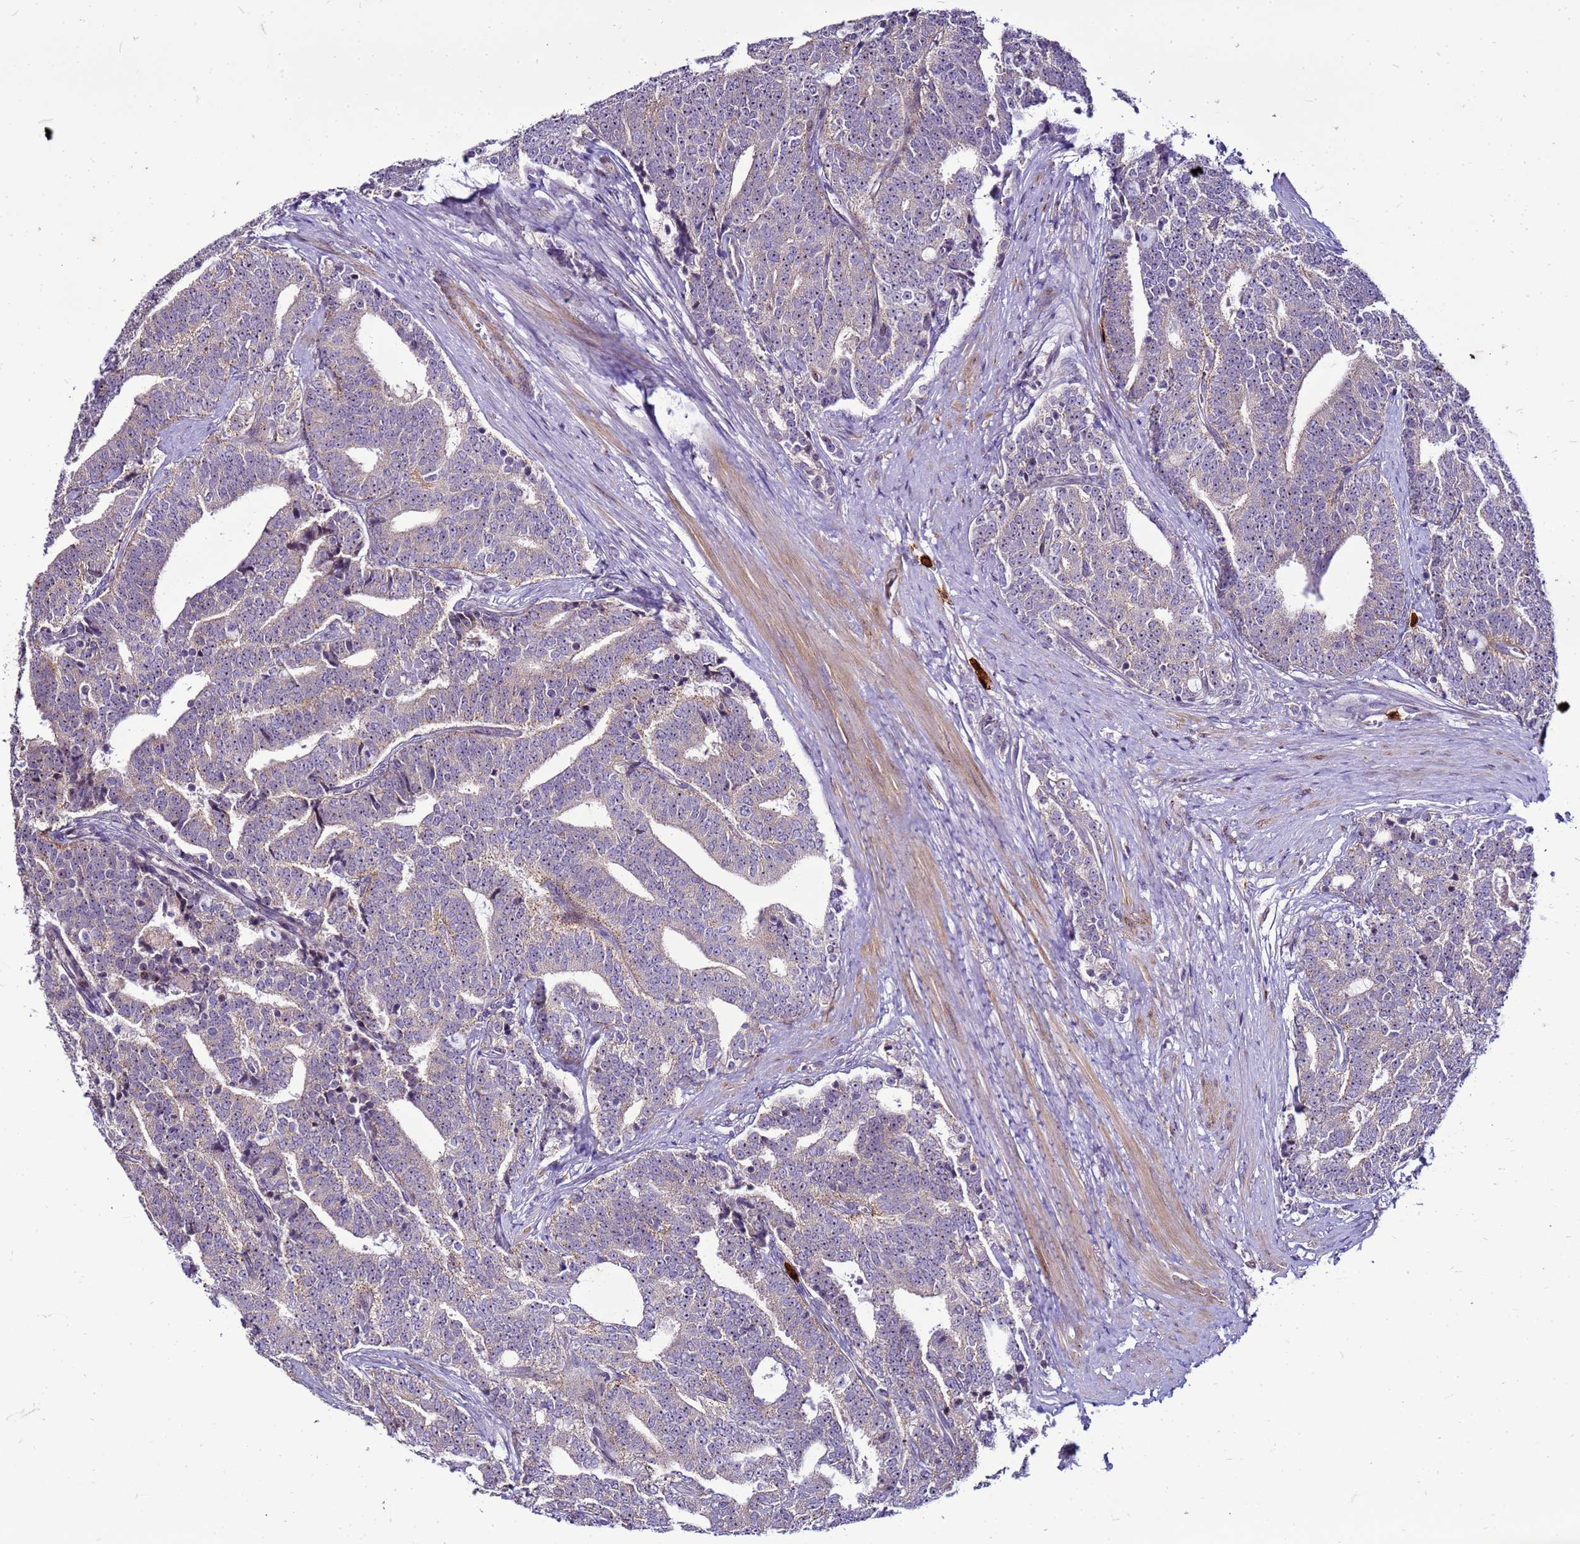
{"staining": {"intensity": "negative", "quantity": "none", "location": "none"}, "tissue": "prostate cancer", "cell_type": "Tumor cells", "image_type": "cancer", "snomed": [{"axis": "morphology", "description": "Adenocarcinoma, High grade"}, {"axis": "topography", "description": "Prostate and seminal vesicle, NOS"}], "caption": "There is no significant staining in tumor cells of high-grade adenocarcinoma (prostate).", "gene": "VPS4B", "patient": {"sex": "male", "age": 67}}